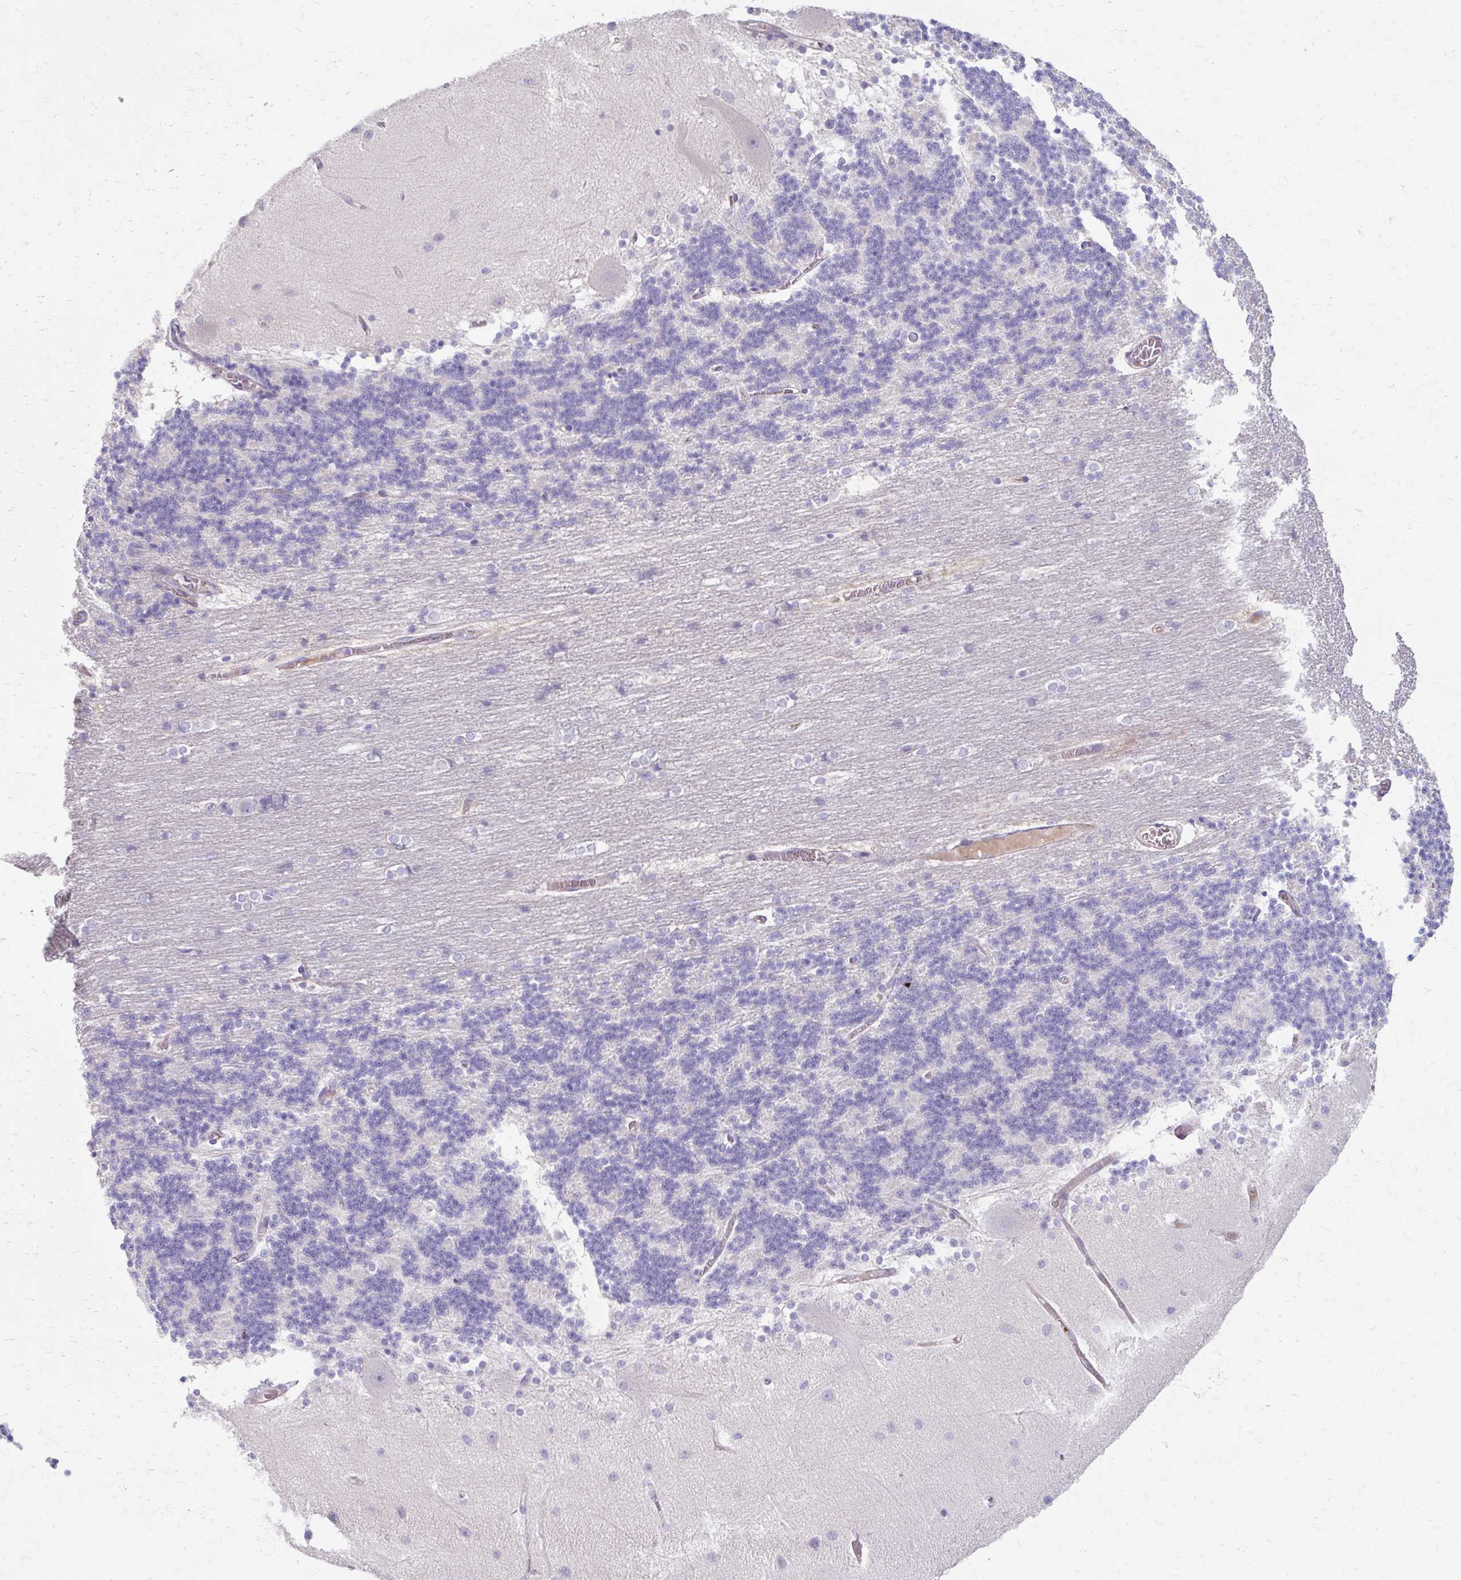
{"staining": {"intensity": "negative", "quantity": "none", "location": "none"}, "tissue": "cerebellum", "cell_type": "Cells in granular layer", "image_type": "normal", "snomed": [{"axis": "morphology", "description": "Normal tissue, NOS"}, {"axis": "topography", "description": "Cerebellum"}], "caption": "DAB immunohistochemical staining of unremarkable human cerebellum reveals no significant positivity in cells in granular layer. (Brightfield microscopy of DAB immunohistochemistry (IHC) at high magnification).", "gene": "USHBP1", "patient": {"sex": "female", "age": 54}}